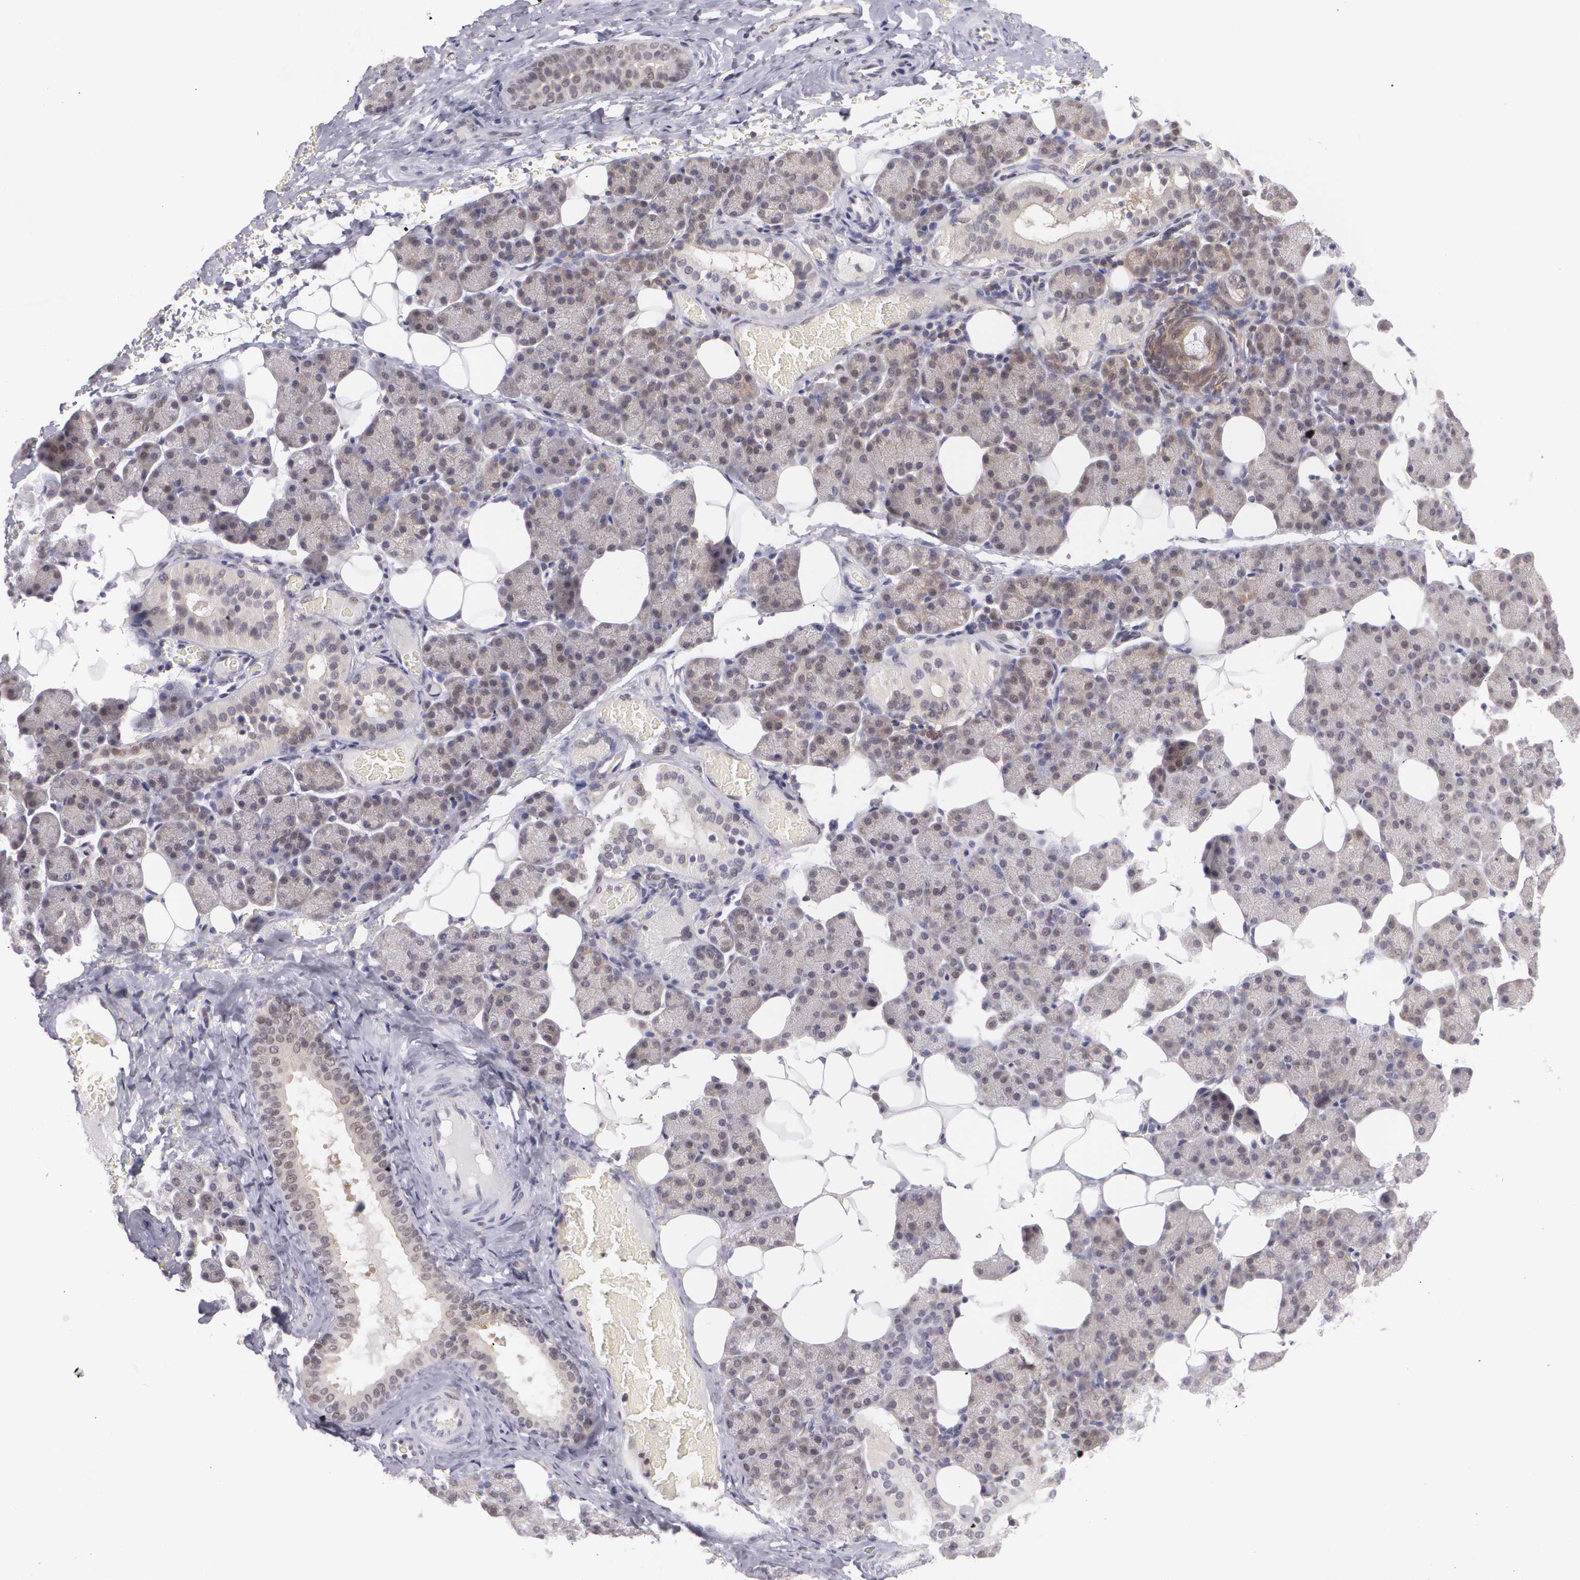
{"staining": {"intensity": "weak", "quantity": "25%-75%", "location": "cytoplasmic/membranous"}, "tissue": "salivary gland", "cell_type": "Glandular cells", "image_type": "normal", "snomed": [{"axis": "morphology", "description": "Normal tissue, NOS"}, {"axis": "topography", "description": "Lymph node"}, {"axis": "topography", "description": "Salivary gland"}], "caption": "Immunohistochemistry (IHC) staining of unremarkable salivary gland, which exhibits low levels of weak cytoplasmic/membranous expression in approximately 25%-75% of glandular cells indicating weak cytoplasmic/membranous protein positivity. The staining was performed using DAB (3,3'-diaminobenzidine) (brown) for protein detection and nuclei were counterstained in hematoxylin (blue).", "gene": "BCL10", "patient": {"sex": "male", "age": 8}}